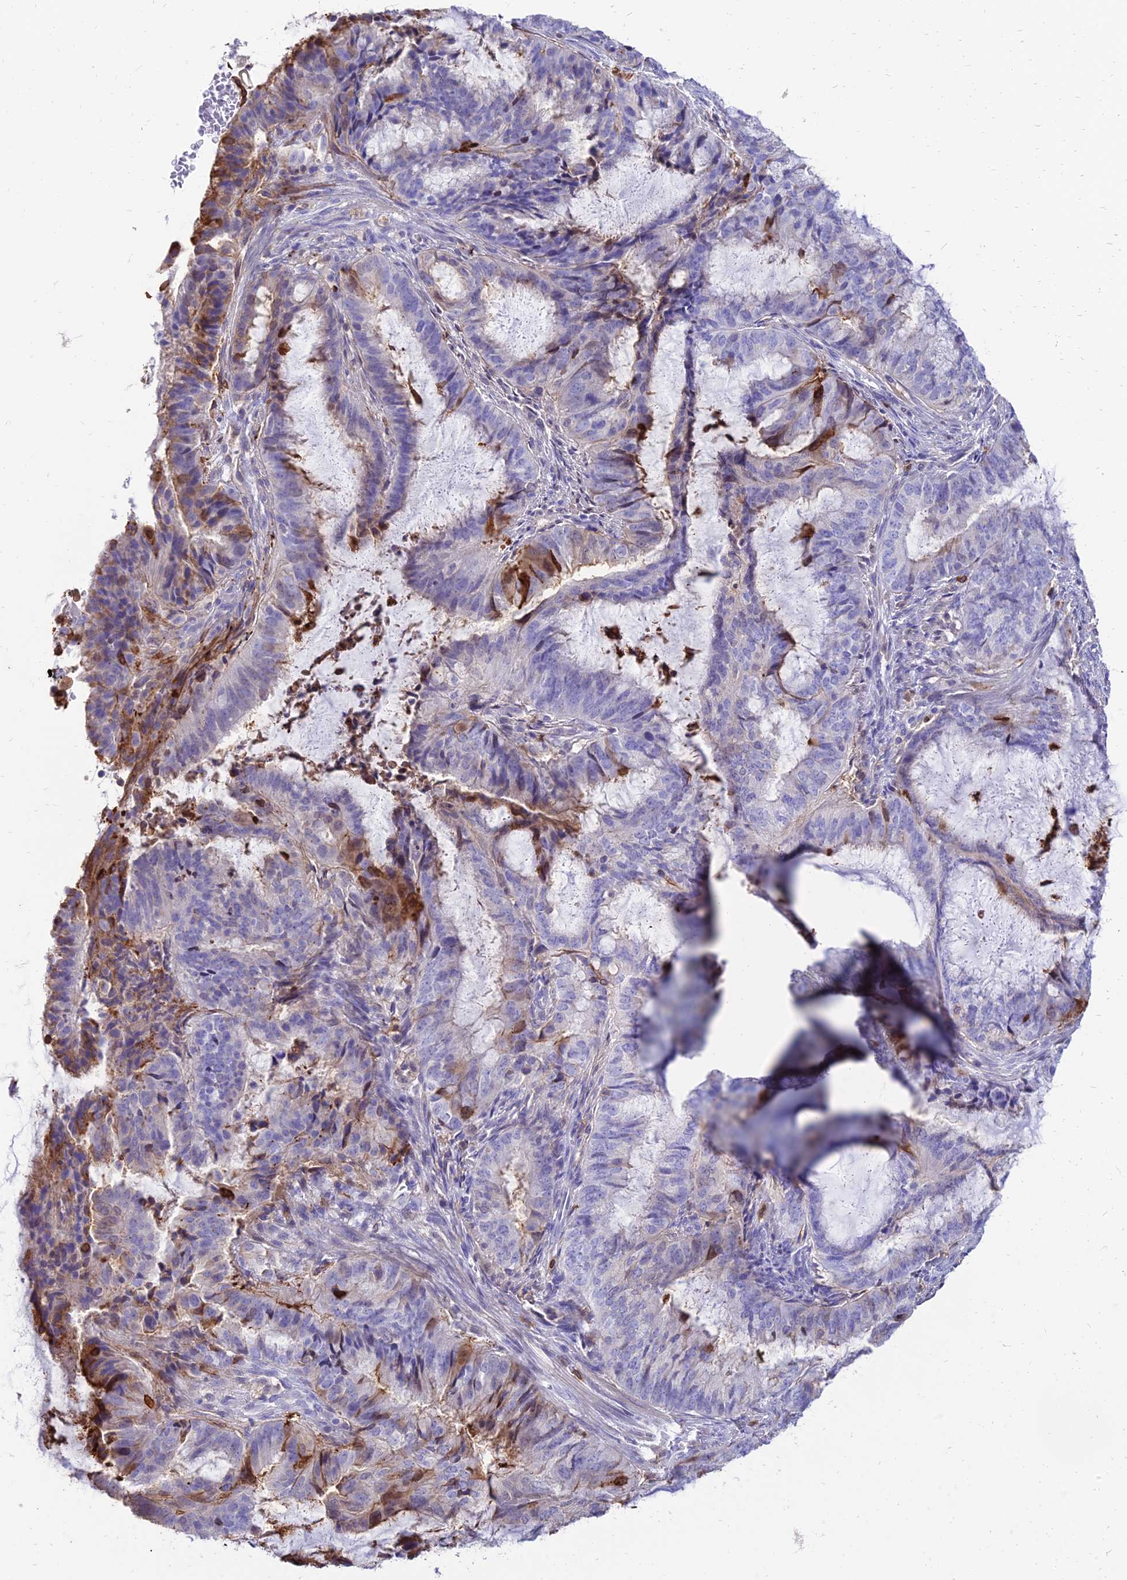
{"staining": {"intensity": "negative", "quantity": "none", "location": "none"}, "tissue": "endometrial cancer", "cell_type": "Tumor cells", "image_type": "cancer", "snomed": [{"axis": "morphology", "description": "Adenocarcinoma, NOS"}, {"axis": "topography", "description": "Endometrium"}], "caption": "DAB immunohistochemical staining of endometrial cancer reveals no significant expression in tumor cells. (Stains: DAB immunohistochemistry (IHC) with hematoxylin counter stain, Microscopy: brightfield microscopy at high magnification).", "gene": "SREK1IP1", "patient": {"sex": "female", "age": 51}}